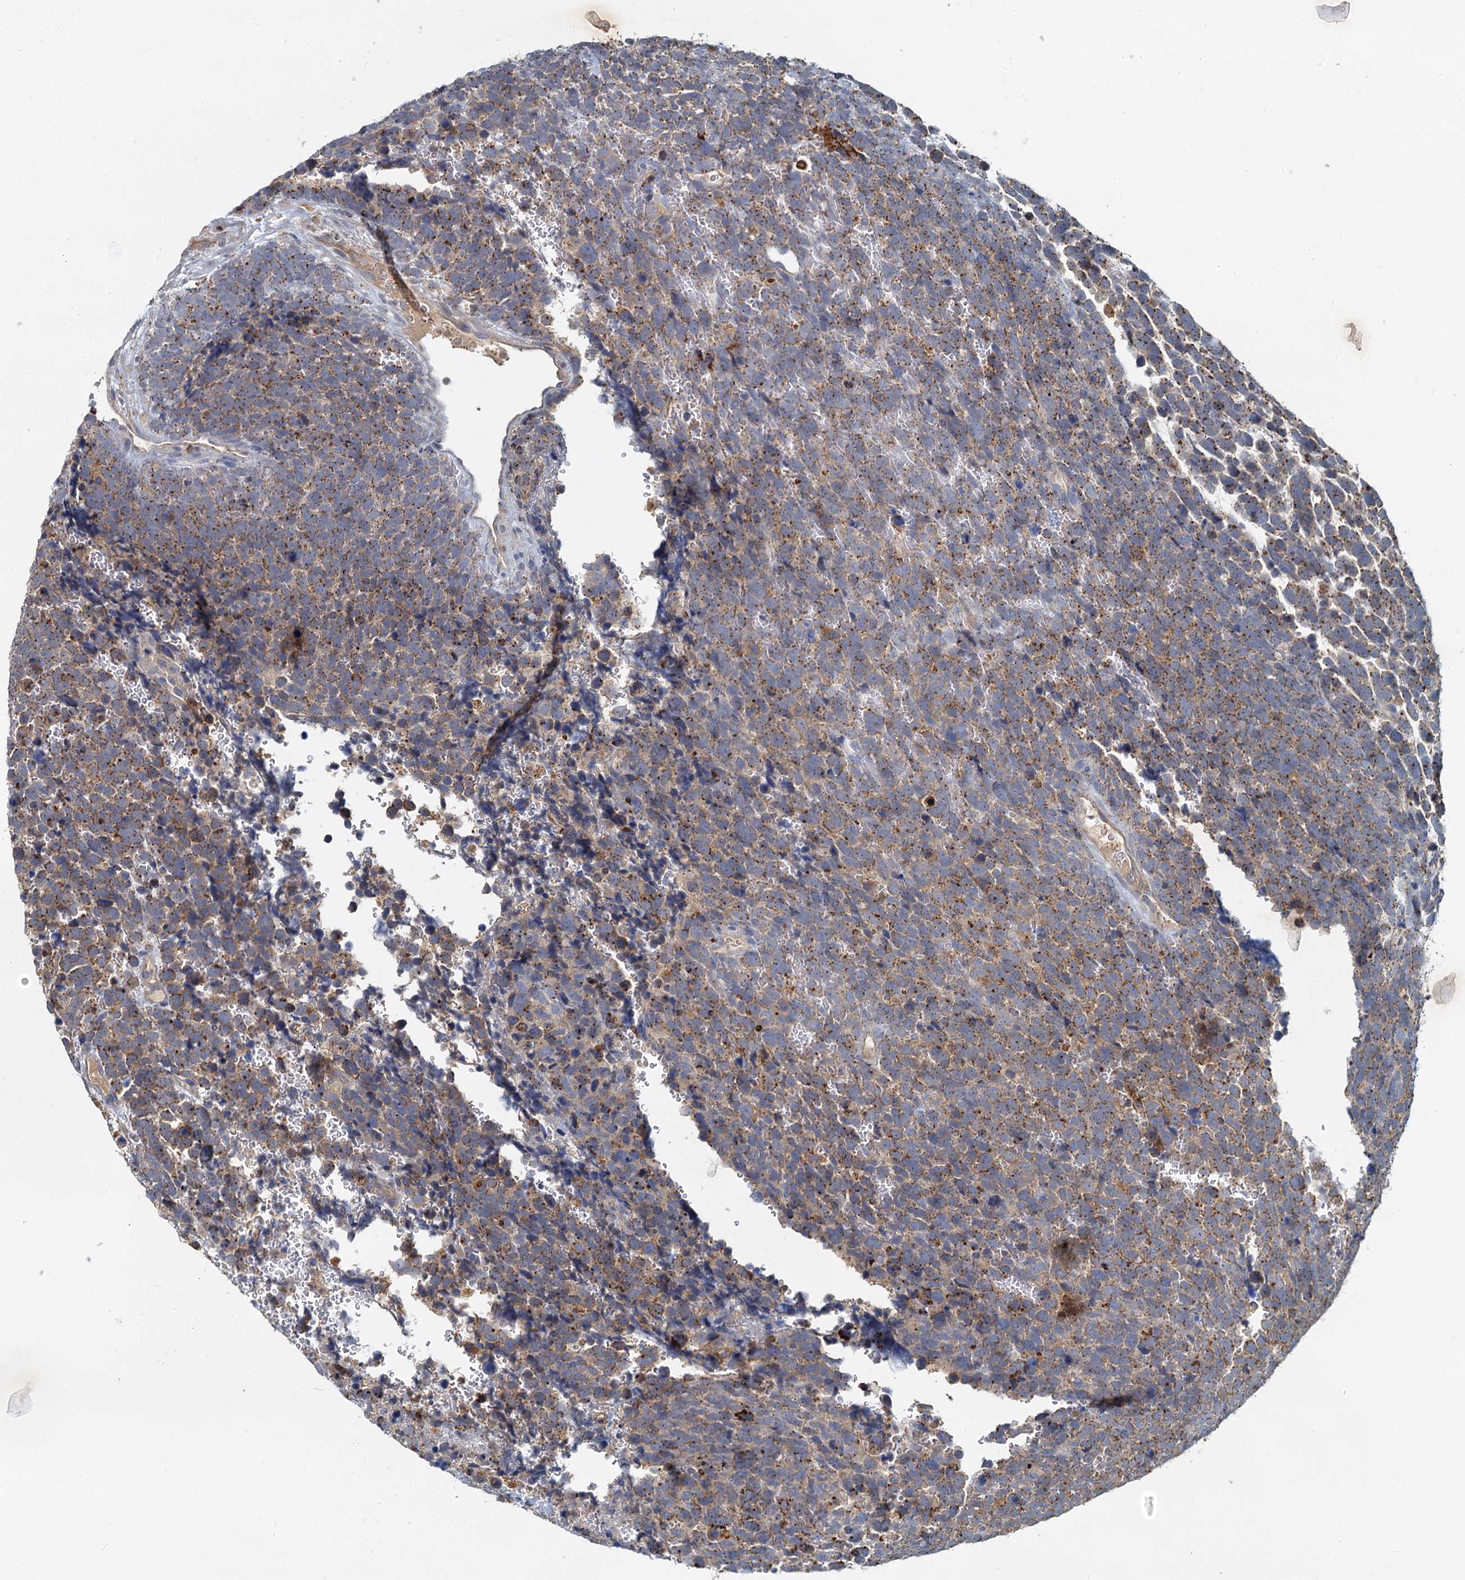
{"staining": {"intensity": "moderate", "quantity": ">75%", "location": "cytoplasmic/membranous"}, "tissue": "urothelial cancer", "cell_type": "Tumor cells", "image_type": "cancer", "snomed": [{"axis": "morphology", "description": "Urothelial carcinoma, High grade"}, {"axis": "topography", "description": "Urinary bladder"}], "caption": "There is medium levels of moderate cytoplasmic/membranous positivity in tumor cells of urothelial cancer, as demonstrated by immunohistochemical staining (brown color).", "gene": "TOLLIP", "patient": {"sex": "female", "age": 82}}